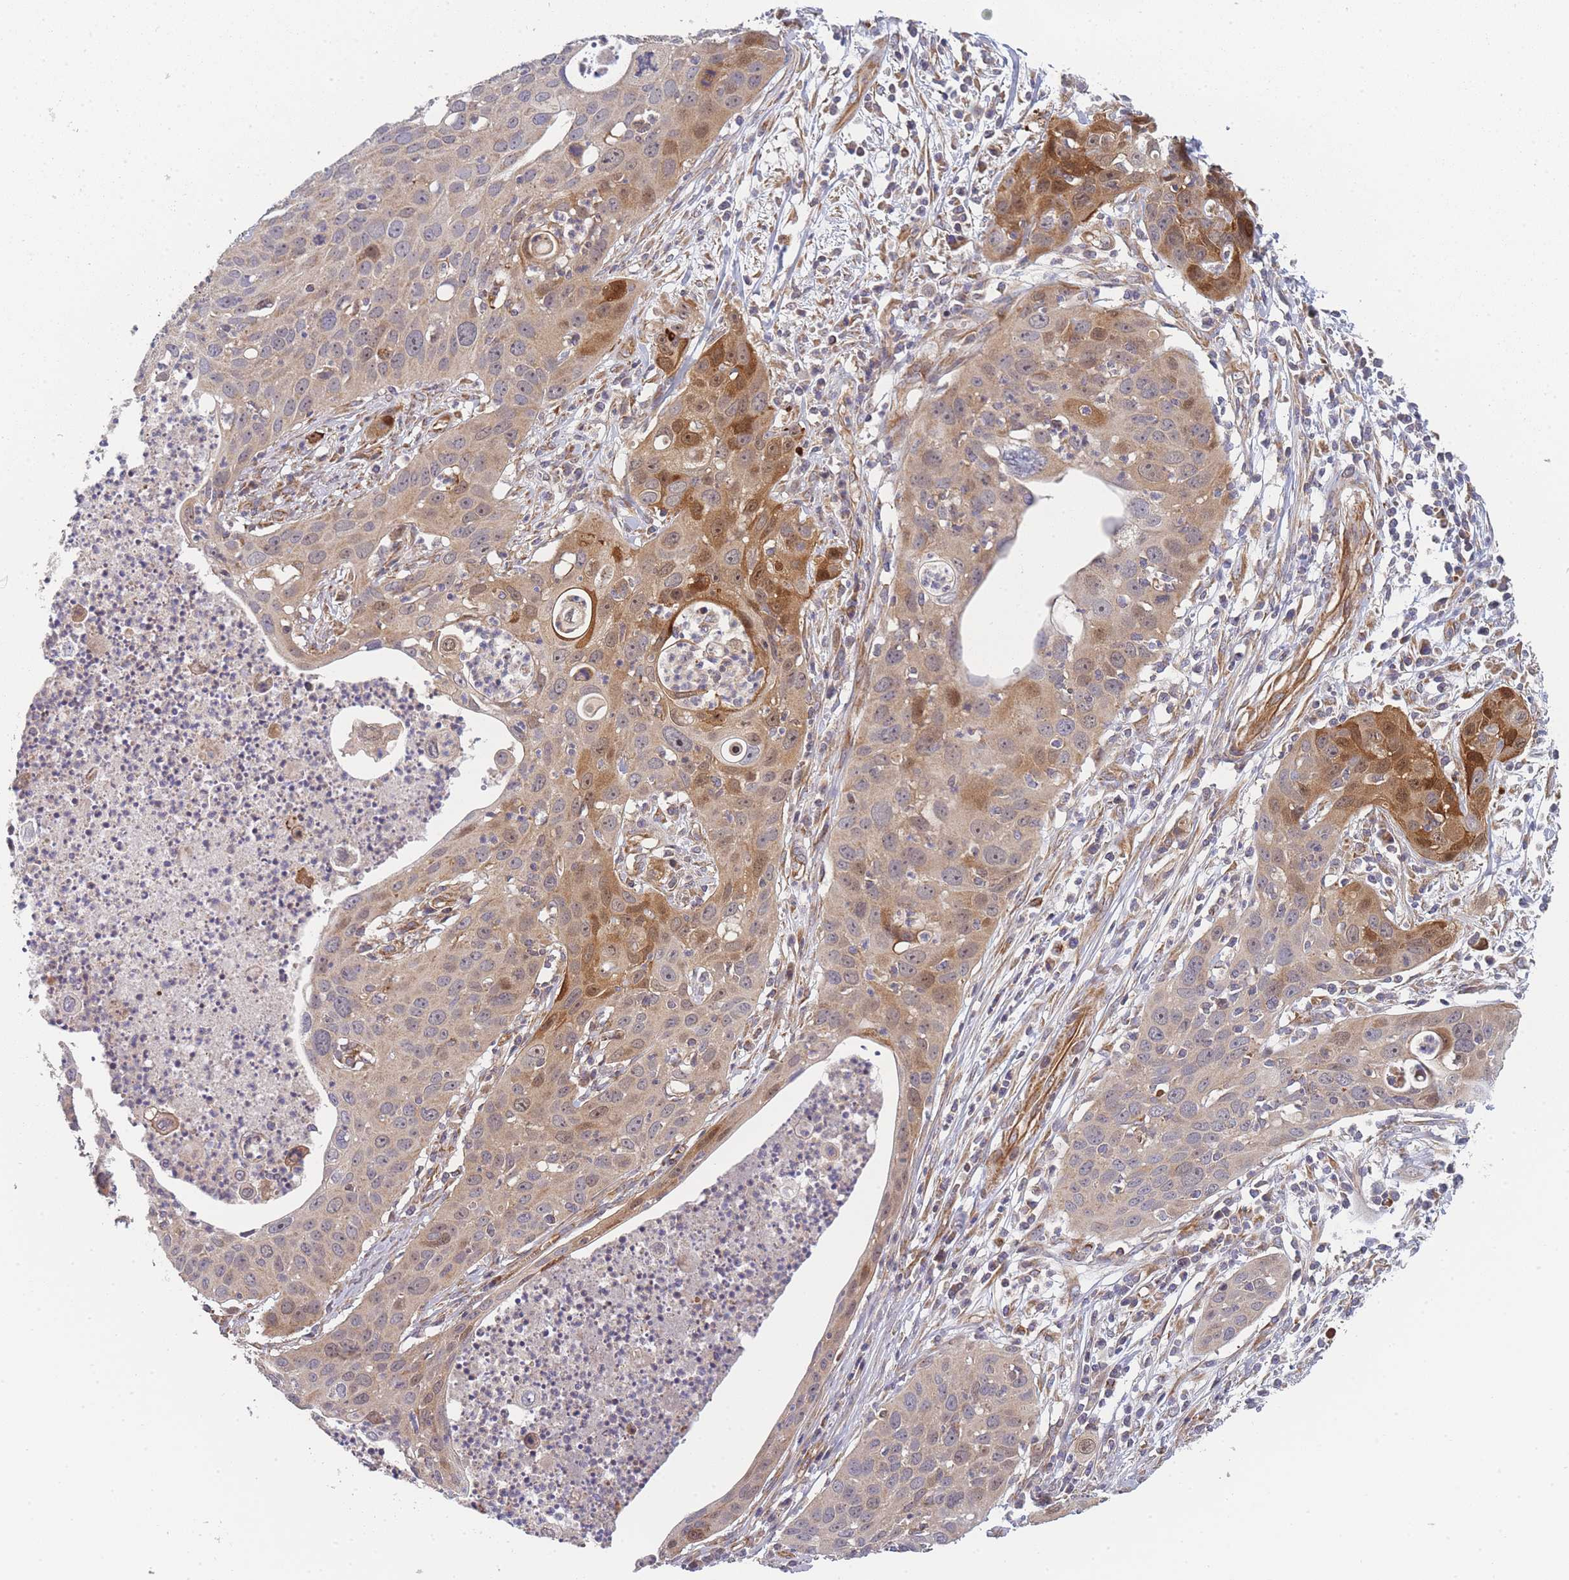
{"staining": {"intensity": "moderate", "quantity": "25%-75%", "location": "cytoplasmic/membranous,nuclear"}, "tissue": "cervical cancer", "cell_type": "Tumor cells", "image_type": "cancer", "snomed": [{"axis": "morphology", "description": "Squamous cell carcinoma, NOS"}, {"axis": "topography", "description": "Cervix"}], "caption": "This photomicrograph reveals IHC staining of human cervical cancer, with medium moderate cytoplasmic/membranous and nuclear positivity in approximately 25%-75% of tumor cells.", "gene": "MTRES1", "patient": {"sex": "female", "age": 36}}